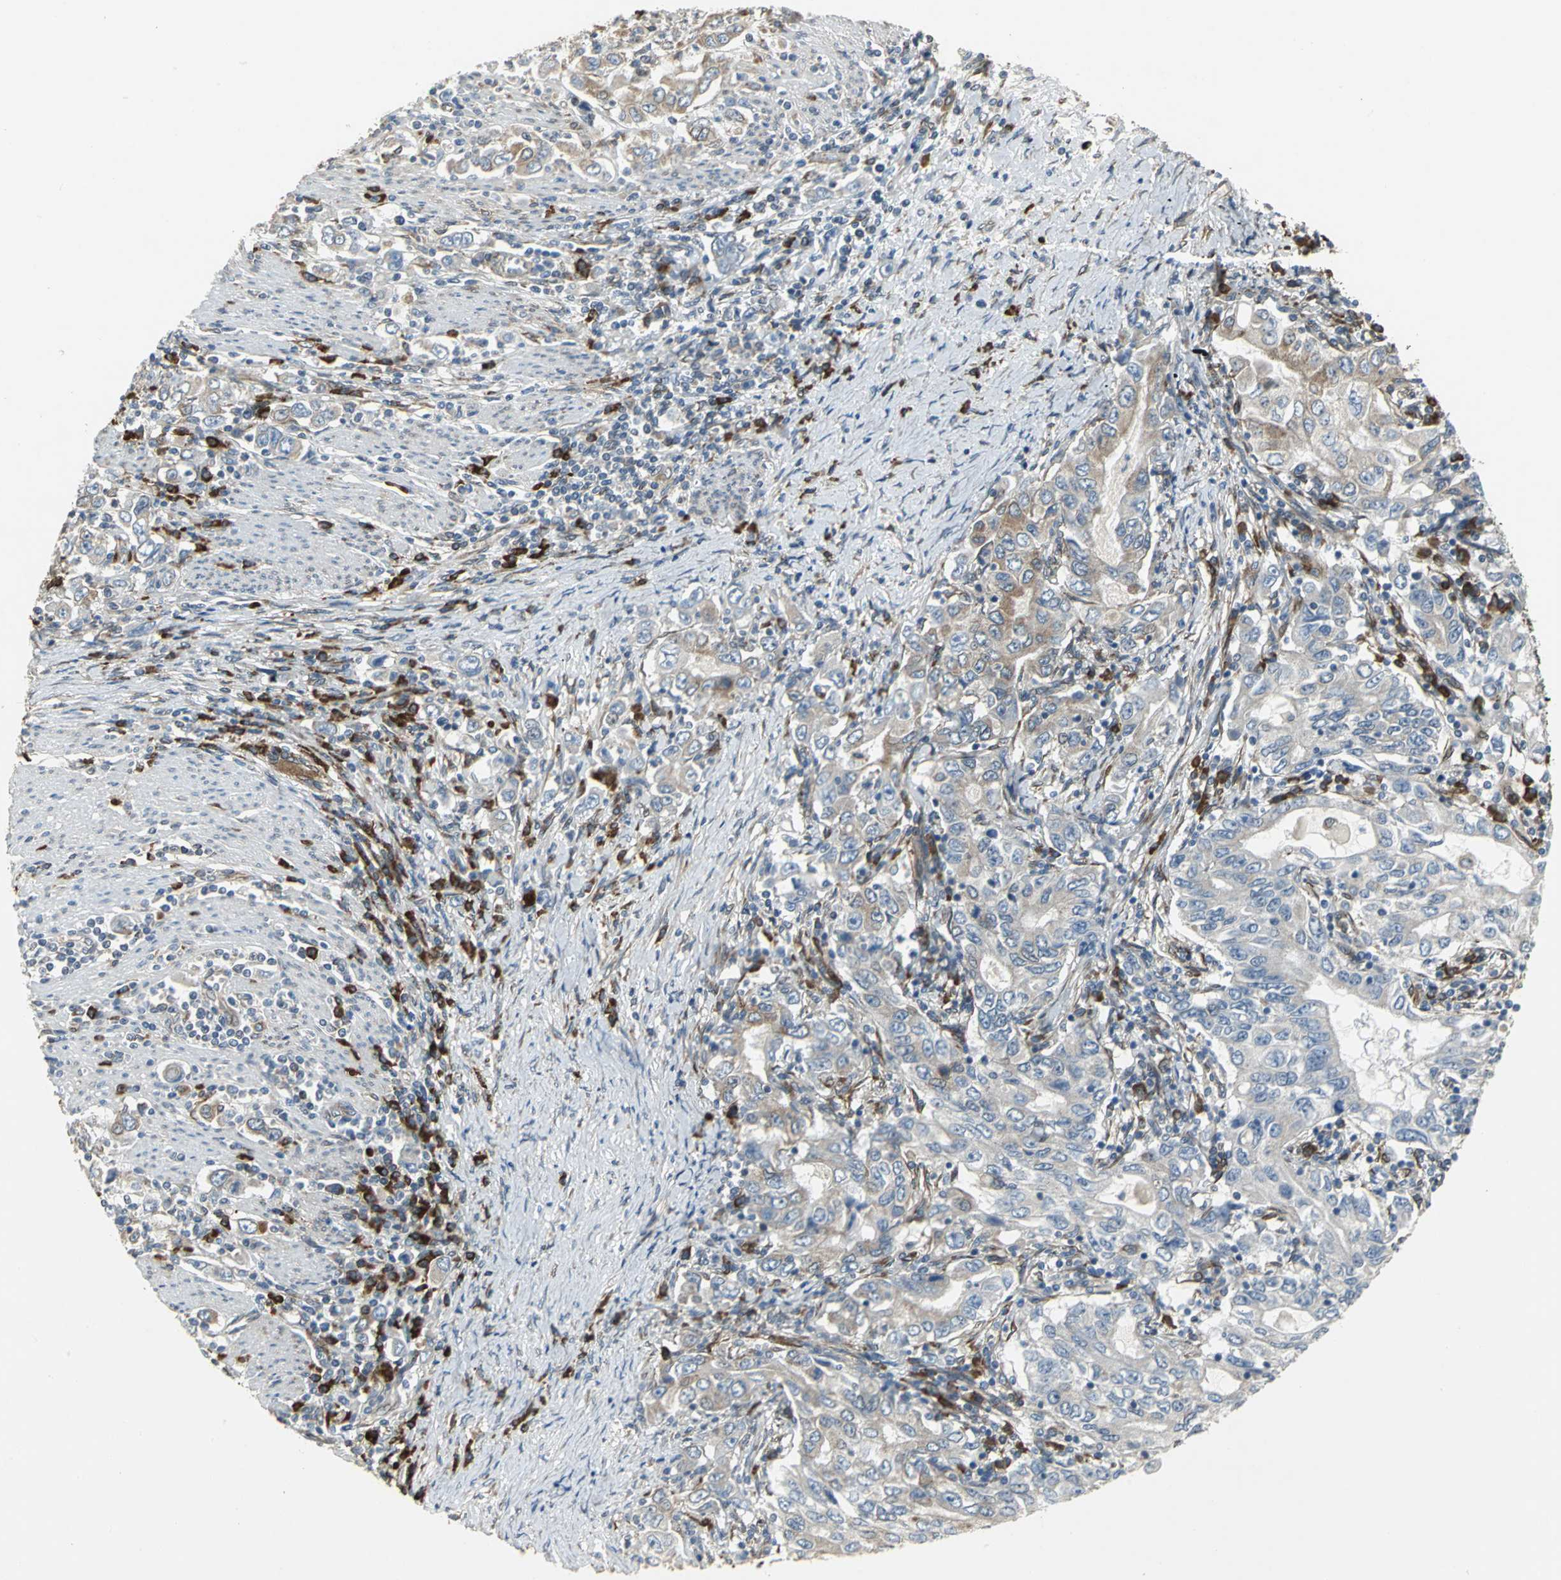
{"staining": {"intensity": "moderate", "quantity": "25%-75%", "location": "cytoplasmic/membranous"}, "tissue": "stomach cancer", "cell_type": "Tumor cells", "image_type": "cancer", "snomed": [{"axis": "morphology", "description": "Adenocarcinoma, NOS"}, {"axis": "topography", "description": "Stomach, lower"}], "caption": "Stomach cancer (adenocarcinoma) was stained to show a protein in brown. There is medium levels of moderate cytoplasmic/membranous expression in approximately 25%-75% of tumor cells.", "gene": "SYVN1", "patient": {"sex": "female", "age": 72}}